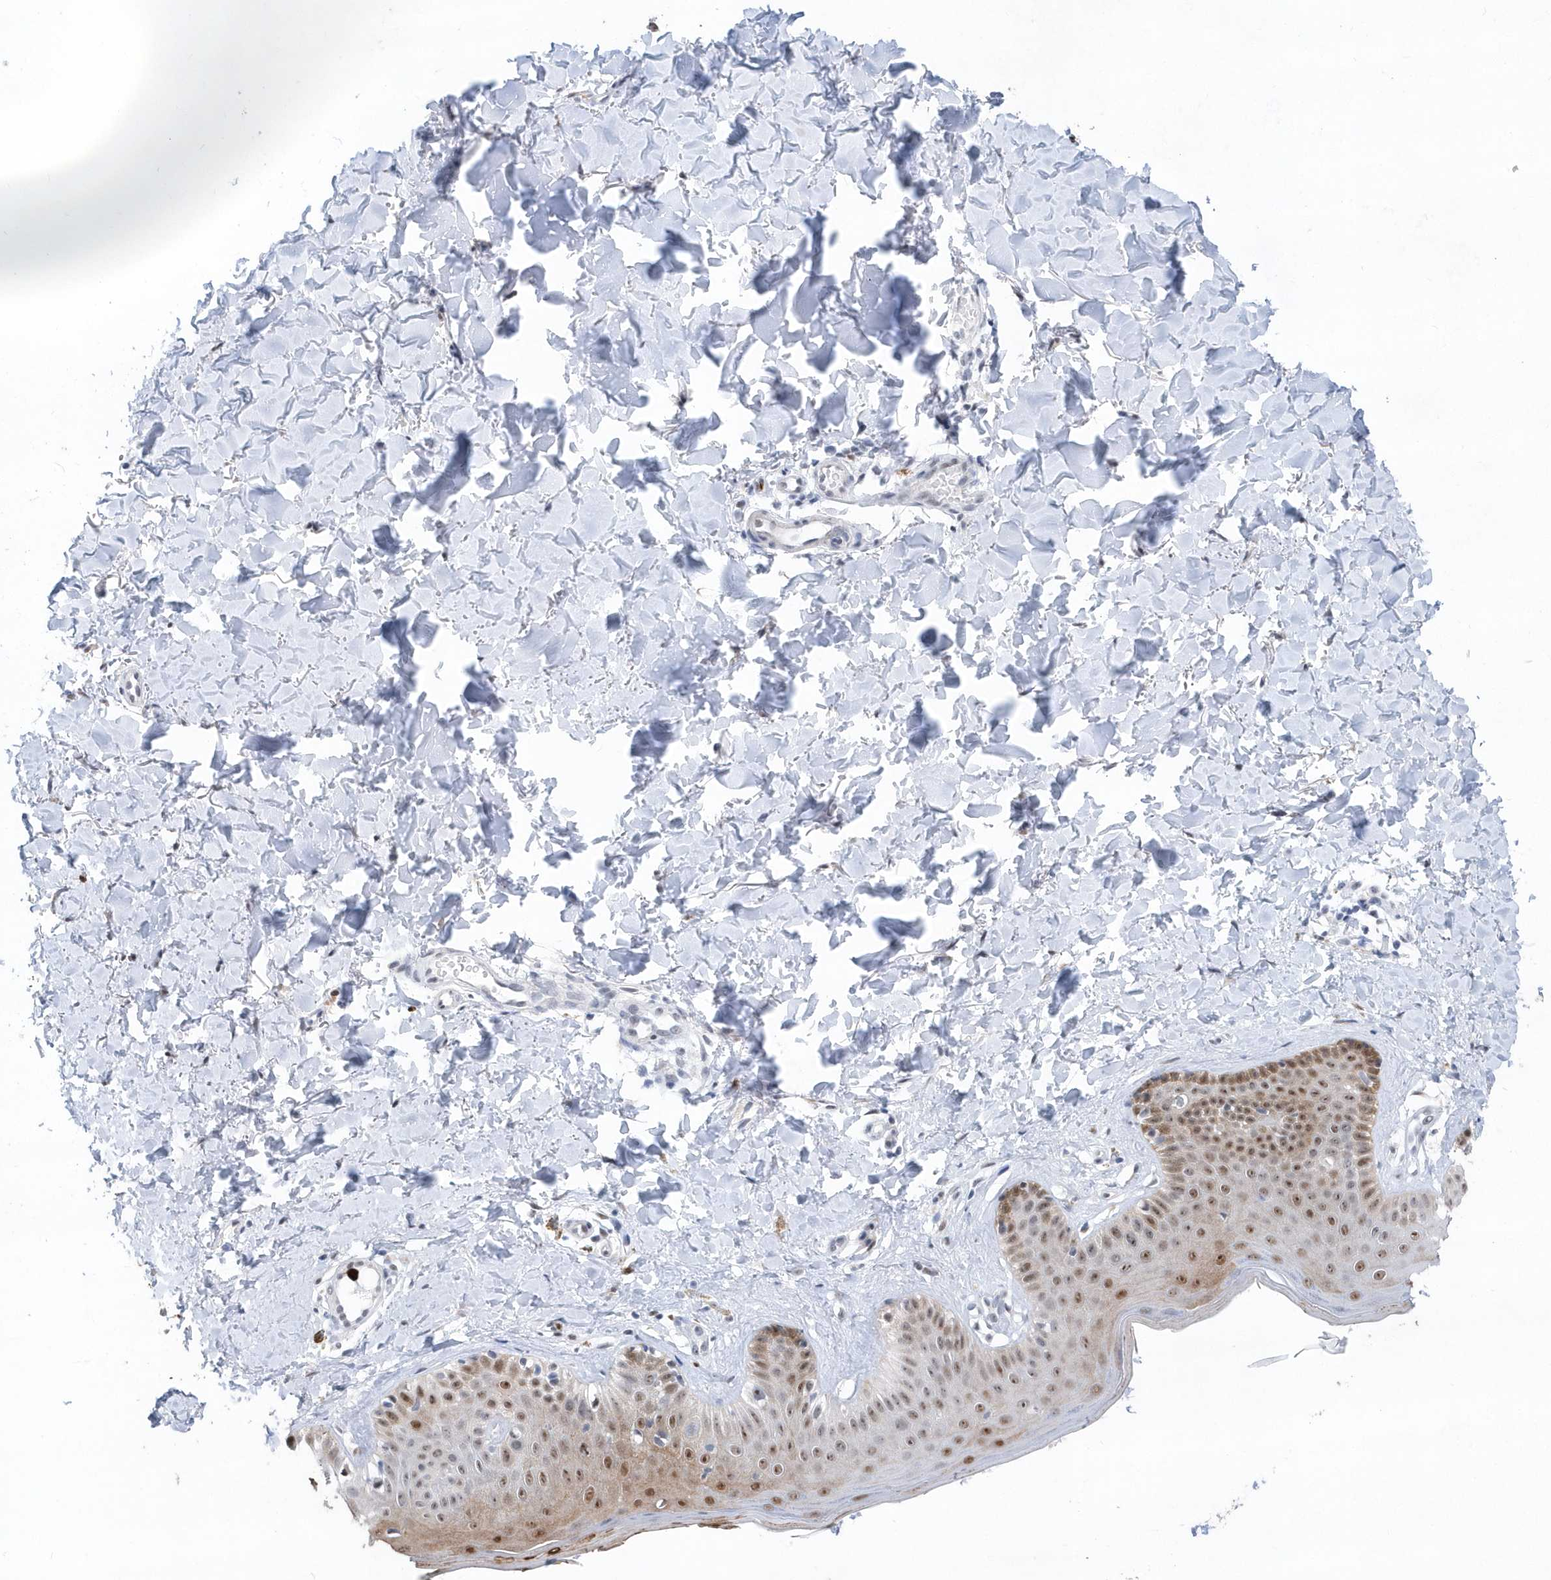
{"staining": {"intensity": "moderate", "quantity": "25%-75%", "location": "nuclear"}, "tissue": "skin", "cell_type": "Fibroblasts", "image_type": "normal", "snomed": [{"axis": "morphology", "description": "Normal tissue, NOS"}, {"axis": "topography", "description": "Skin"}], "caption": "Immunohistochemical staining of unremarkable skin exhibits moderate nuclear protein positivity in about 25%-75% of fibroblasts. Nuclei are stained in blue.", "gene": "RPP30", "patient": {"sex": "male", "age": 52}}